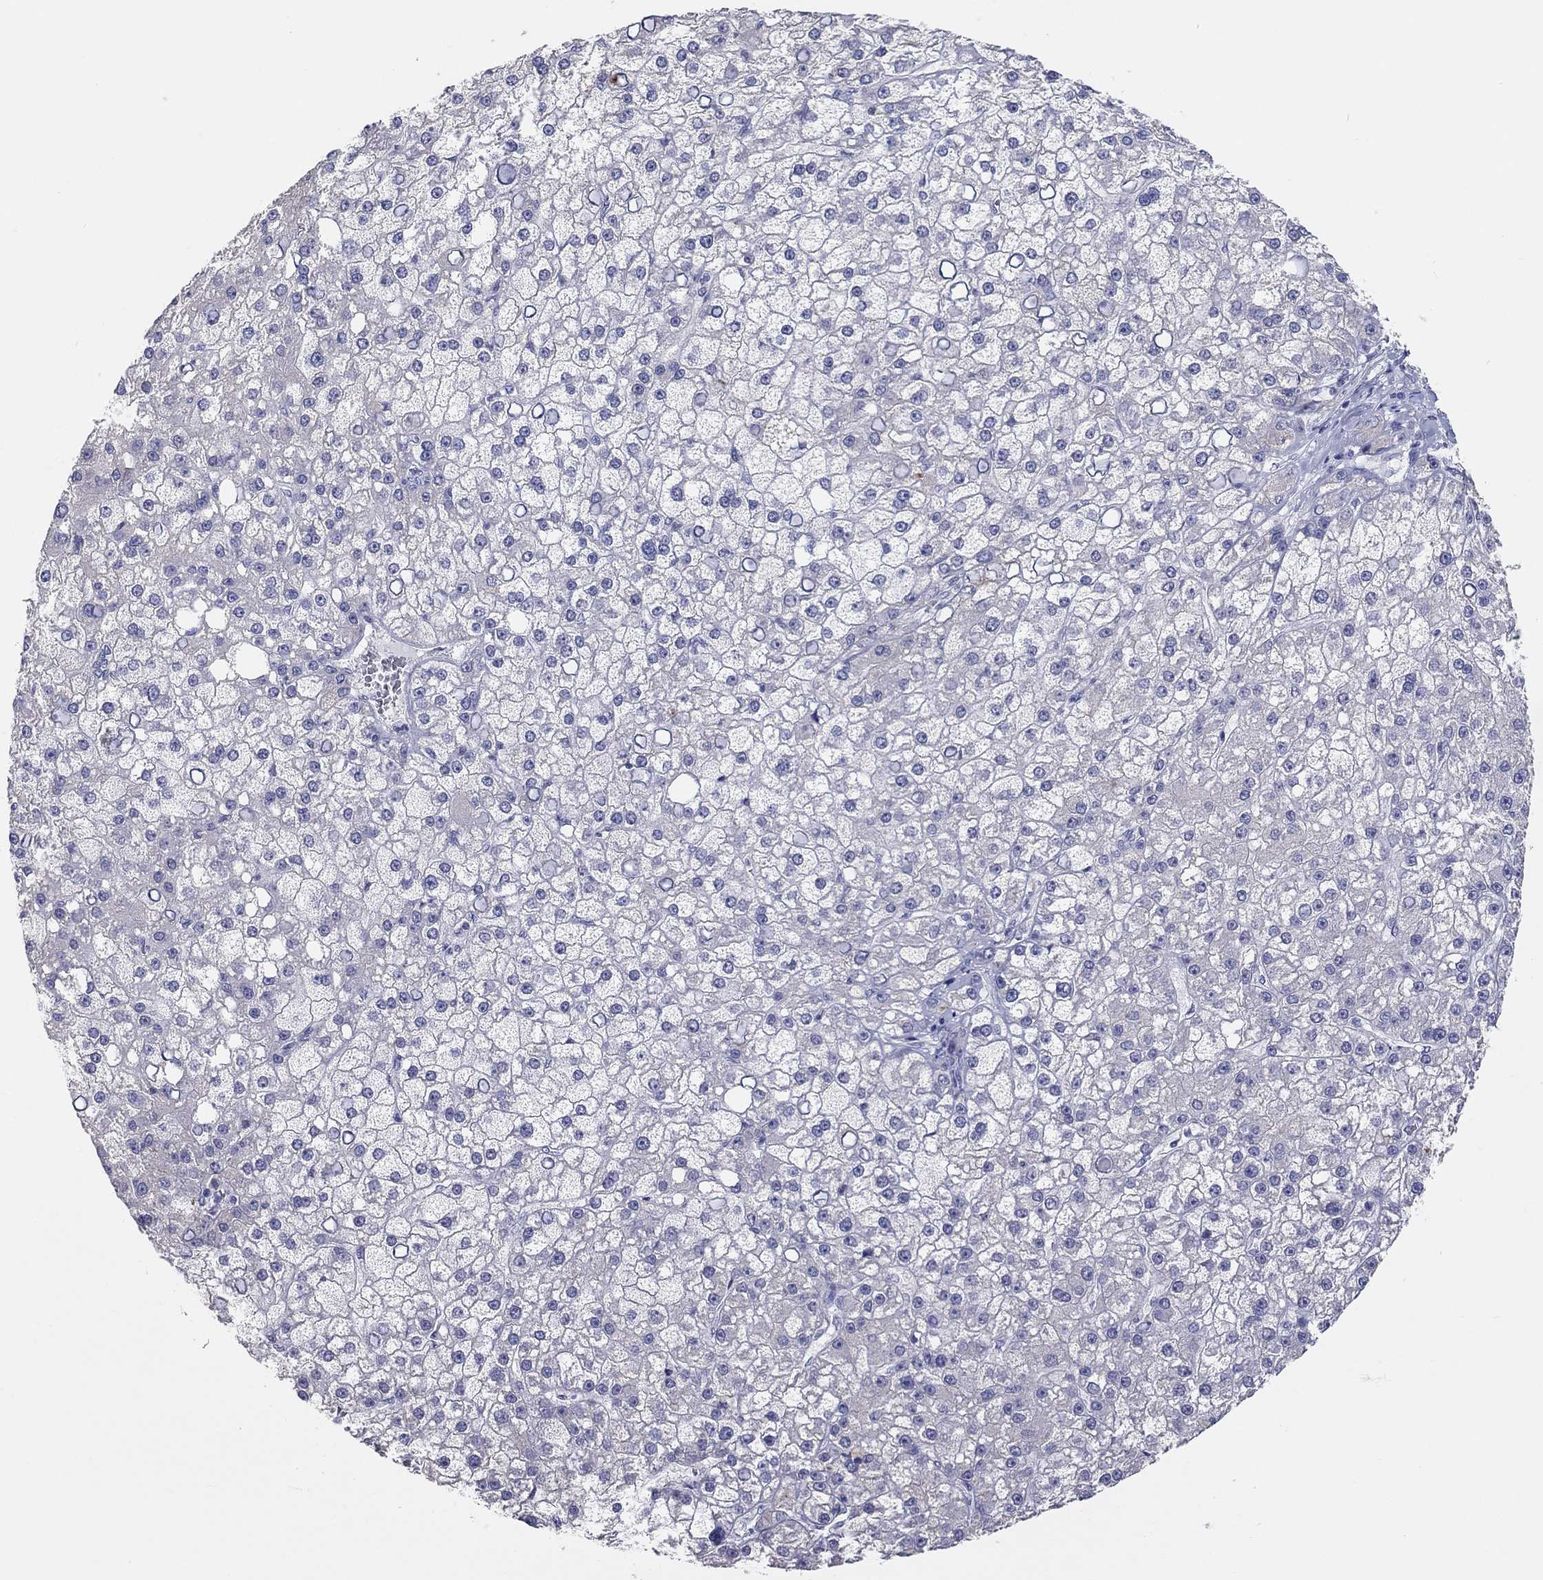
{"staining": {"intensity": "negative", "quantity": "none", "location": "none"}, "tissue": "liver cancer", "cell_type": "Tumor cells", "image_type": "cancer", "snomed": [{"axis": "morphology", "description": "Carcinoma, Hepatocellular, NOS"}, {"axis": "topography", "description": "Liver"}], "caption": "Immunohistochemistry (IHC) photomicrograph of neoplastic tissue: human liver hepatocellular carcinoma stained with DAB displays no significant protein expression in tumor cells. The staining was performed using DAB (3,3'-diaminobenzidine) to visualize the protein expression in brown, while the nuclei were stained in blue with hematoxylin (Magnification: 20x).", "gene": "LRRC4C", "patient": {"sex": "male", "age": 67}}